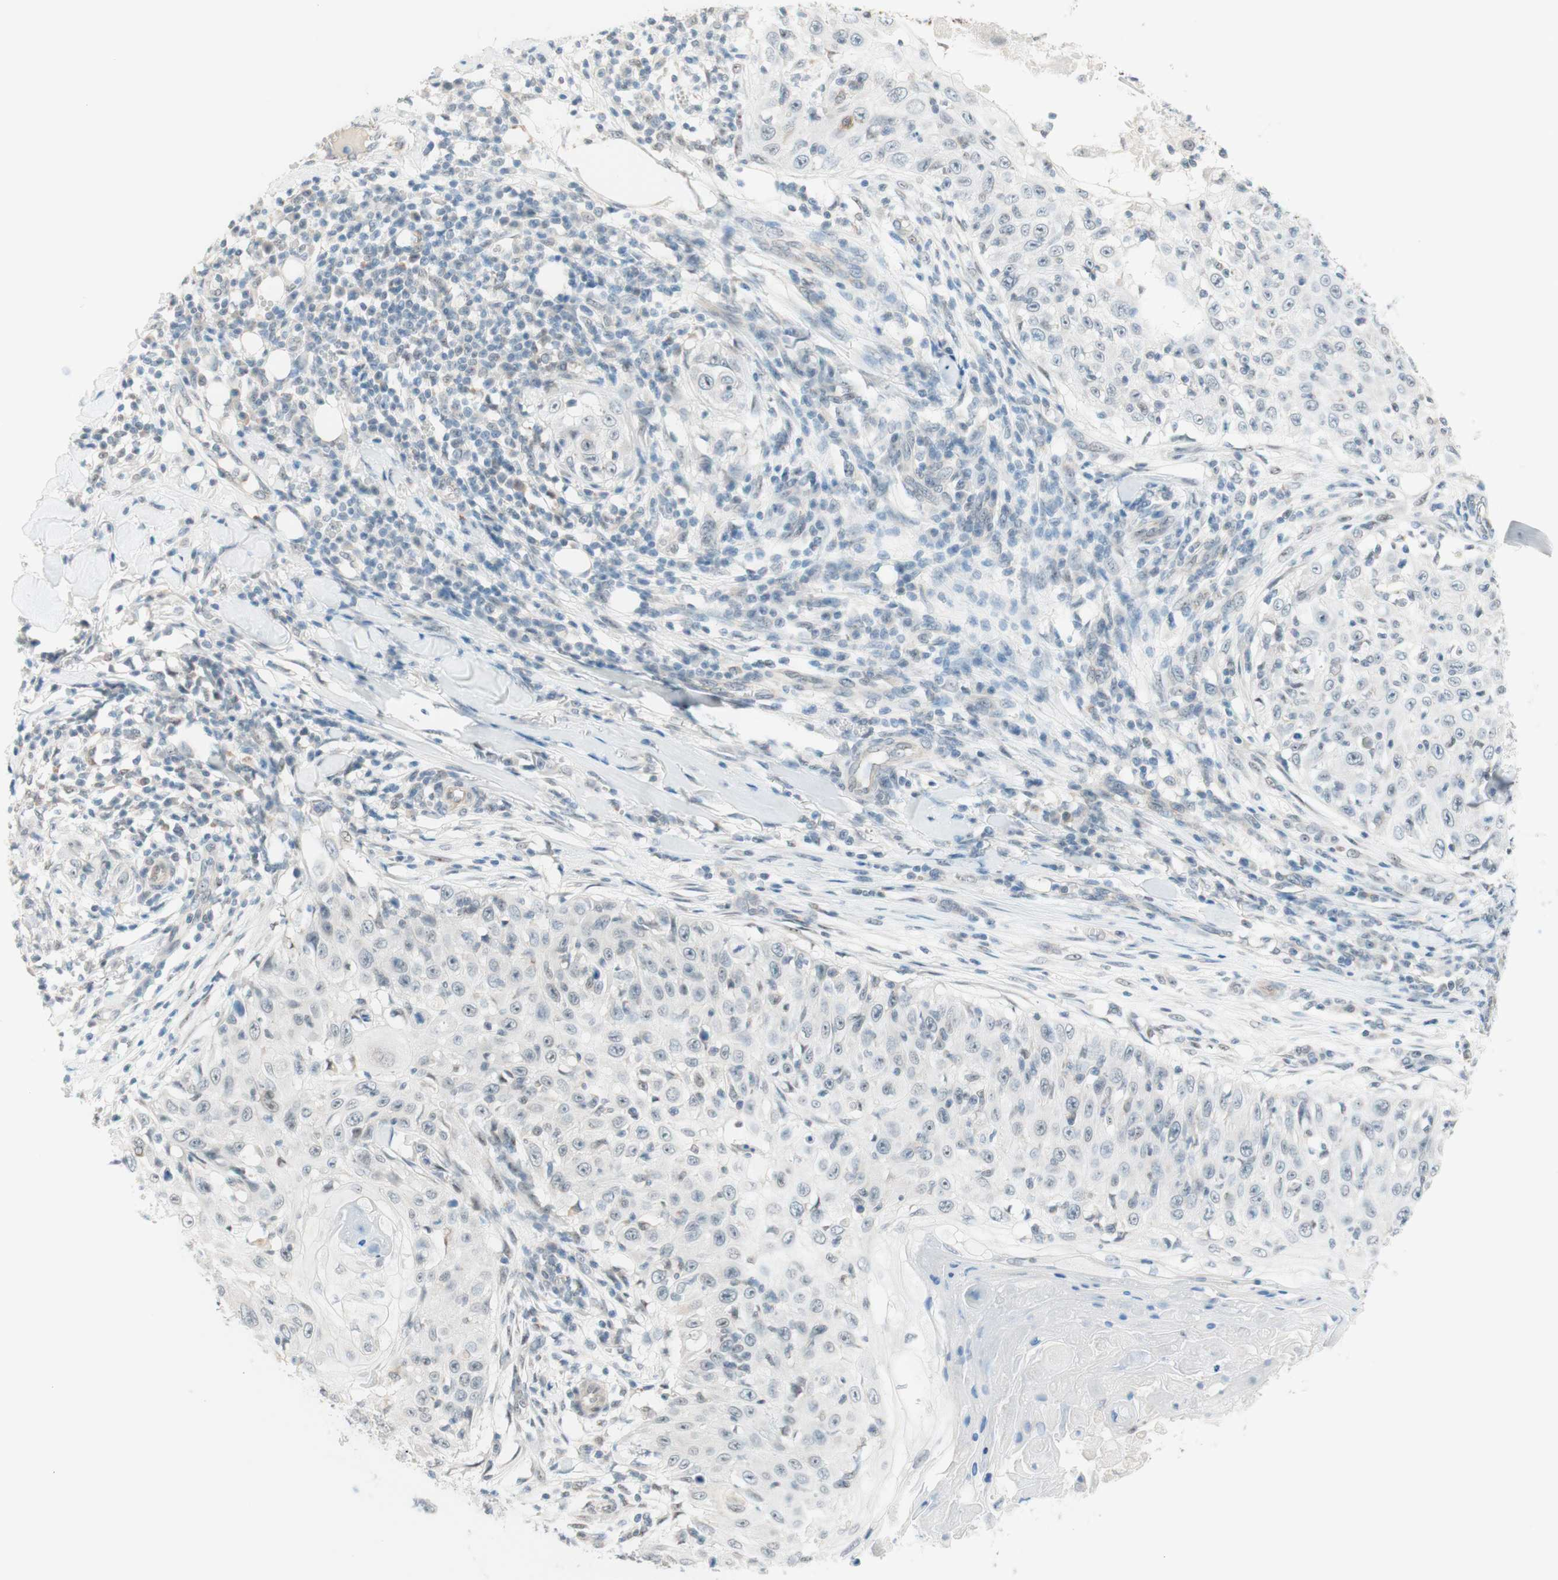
{"staining": {"intensity": "weak", "quantity": "<25%", "location": "nuclear"}, "tissue": "skin cancer", "cell_type": "Tumor cells", "image_type": "cancer", "snomed": [{"axis": "morphology", "description": "Squamous cell carcinoma, NOS"}, {"axis": "topography", "description": "Skin"}], "caption": "Skin squamous cell carcinoma was stained to show a protein in brown. There is no significant staining in tumor cells.", "gene": "JPH1", "patient": {"sex": "male", "age": 86}}